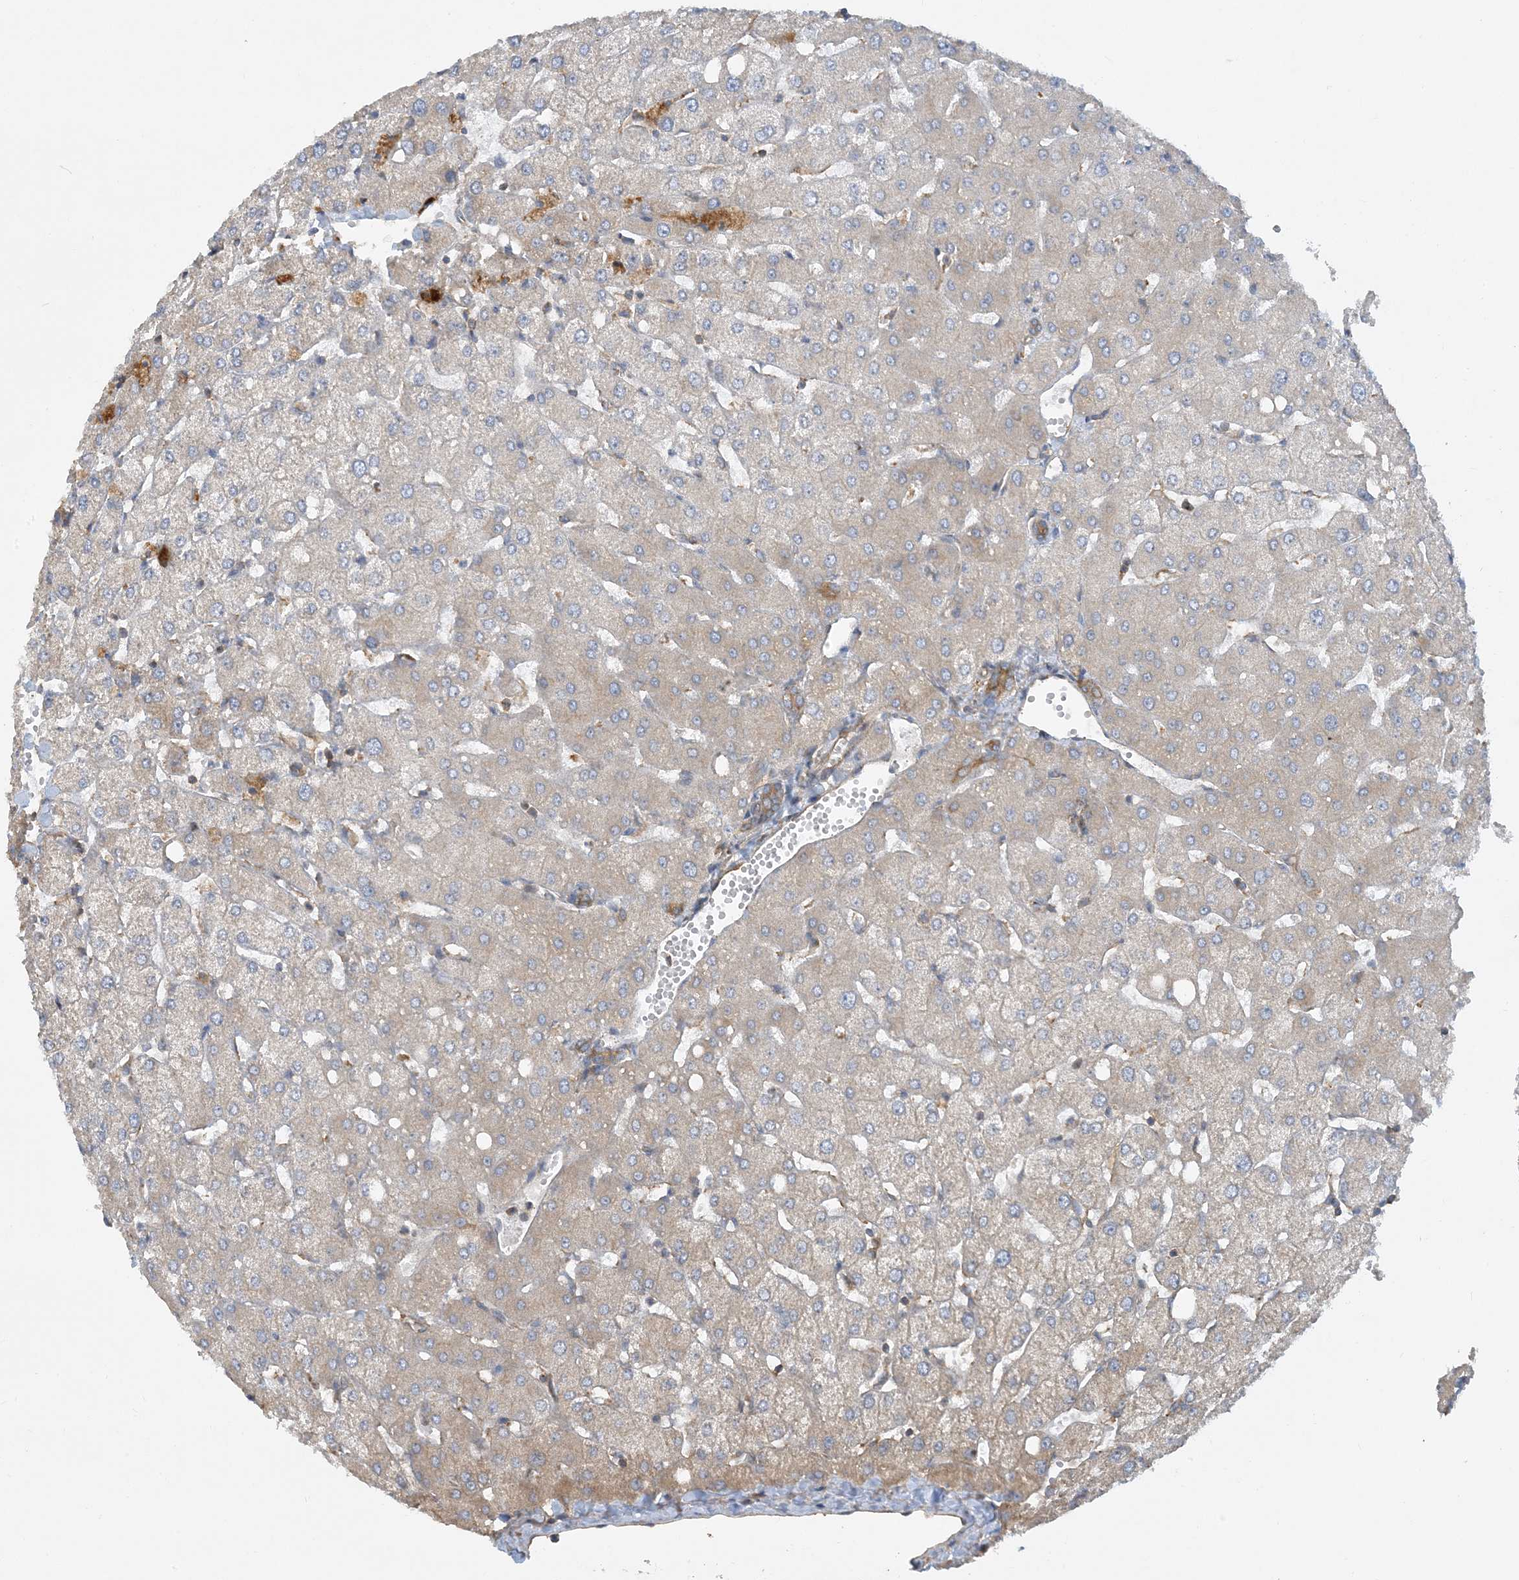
{"staining": {"intensity": "moderate", "quantity": ">75%", "location": "cytoplasmic/membranous"}, "tissue": "liver", "cell_type": "Cholangiocytes", "image_type": "normal", "snomed": [{"axis": "morphology", "description": "Normal tissue, NOS"}, {"axis": "topography", "description": "Liver"}], "caption": "Liver was stained to show a protein in brown. There is medium levels of moderate cytoplasmic/membranous staining in about >75% of cholangiocytes.", "gene": "SIDT1", "patient": {"sex": "female", "age": 54}}